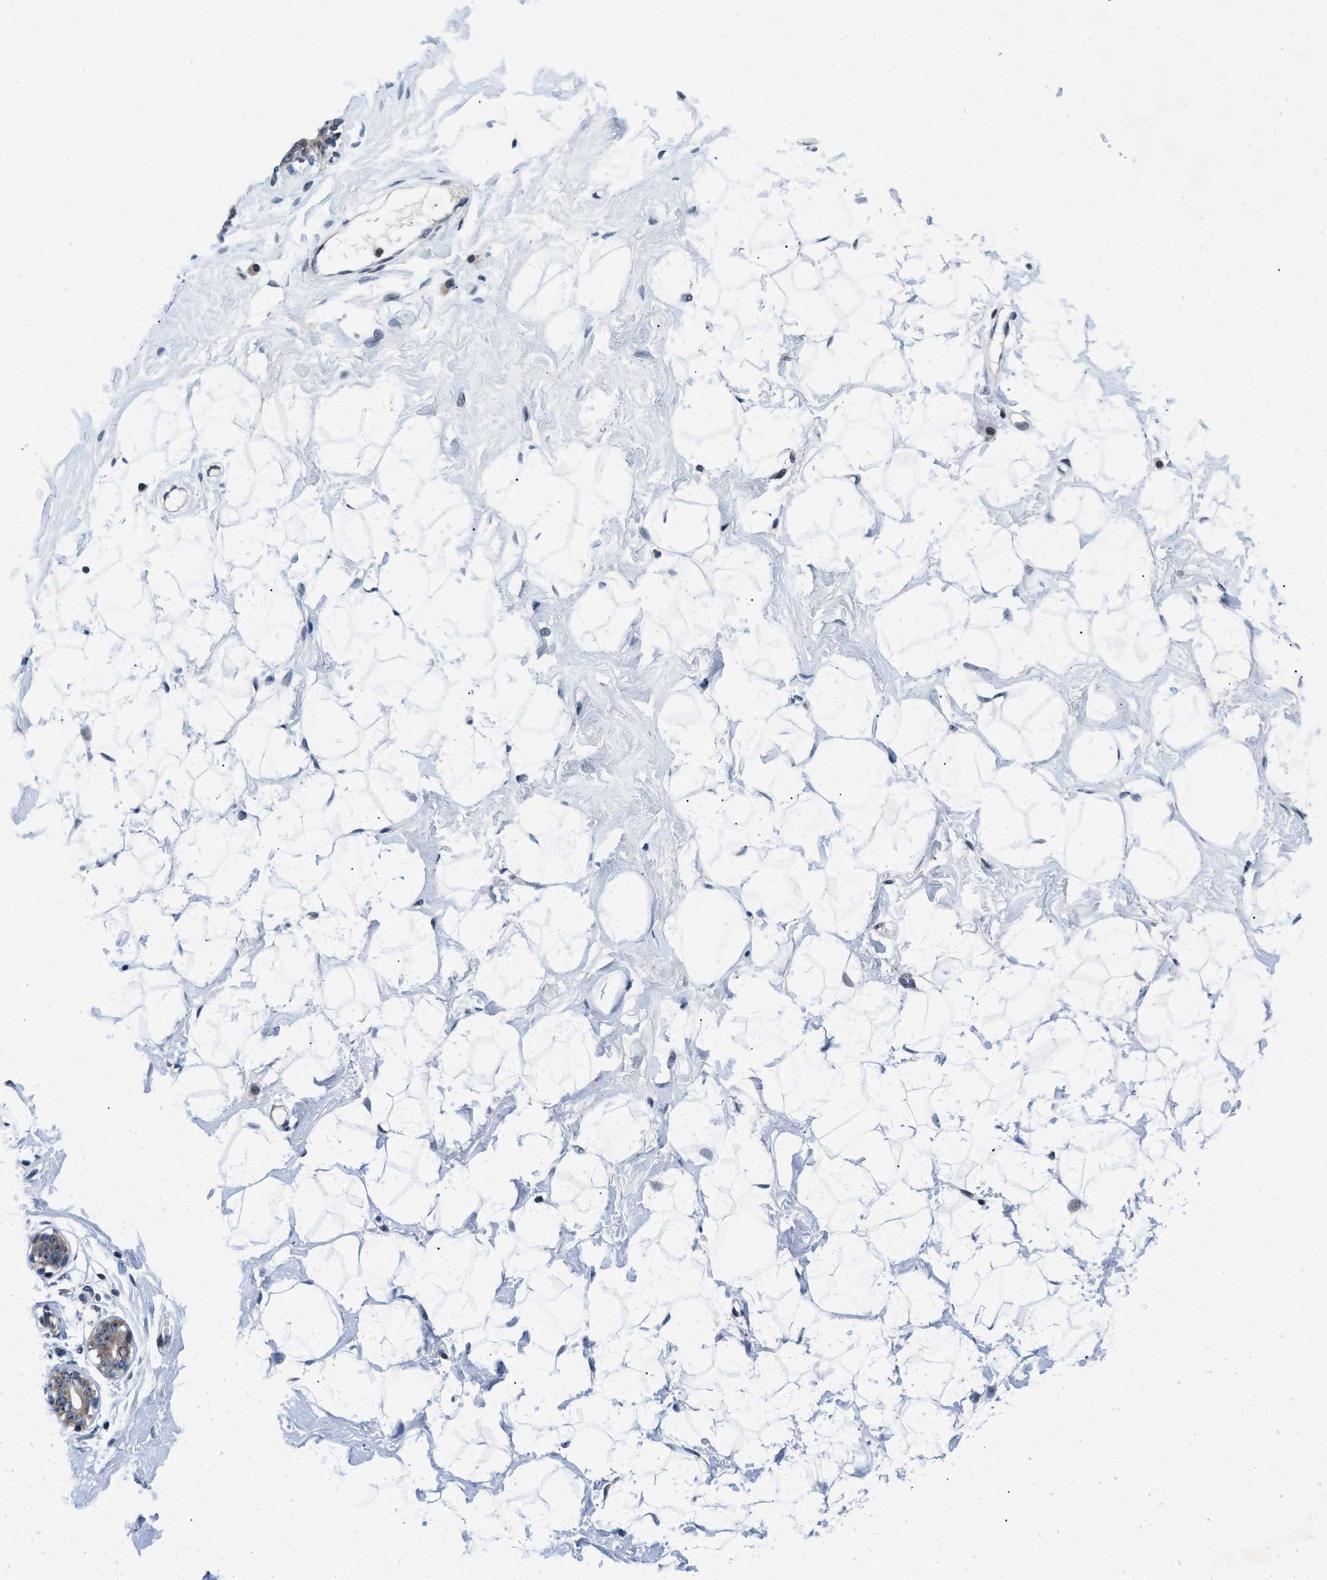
{"staining": {"intensity": "negative", "quantity": "none", "location": "none"}, "tissue": "breast", "cell_type": "Adipocytes", "image_type": "normal", "snomed": [{"axis": "morphology", "description": "Normal tissue, NOS"}, {"axis": "topography", "description": "Breast"}], "caption": "This is an immunohistochemistry (IHC) photomicrograph of unremarkable breast. There is no expression in adipocytes.", "gene": "IKBKE", "patient": {"sex": "female", "age": 23}}